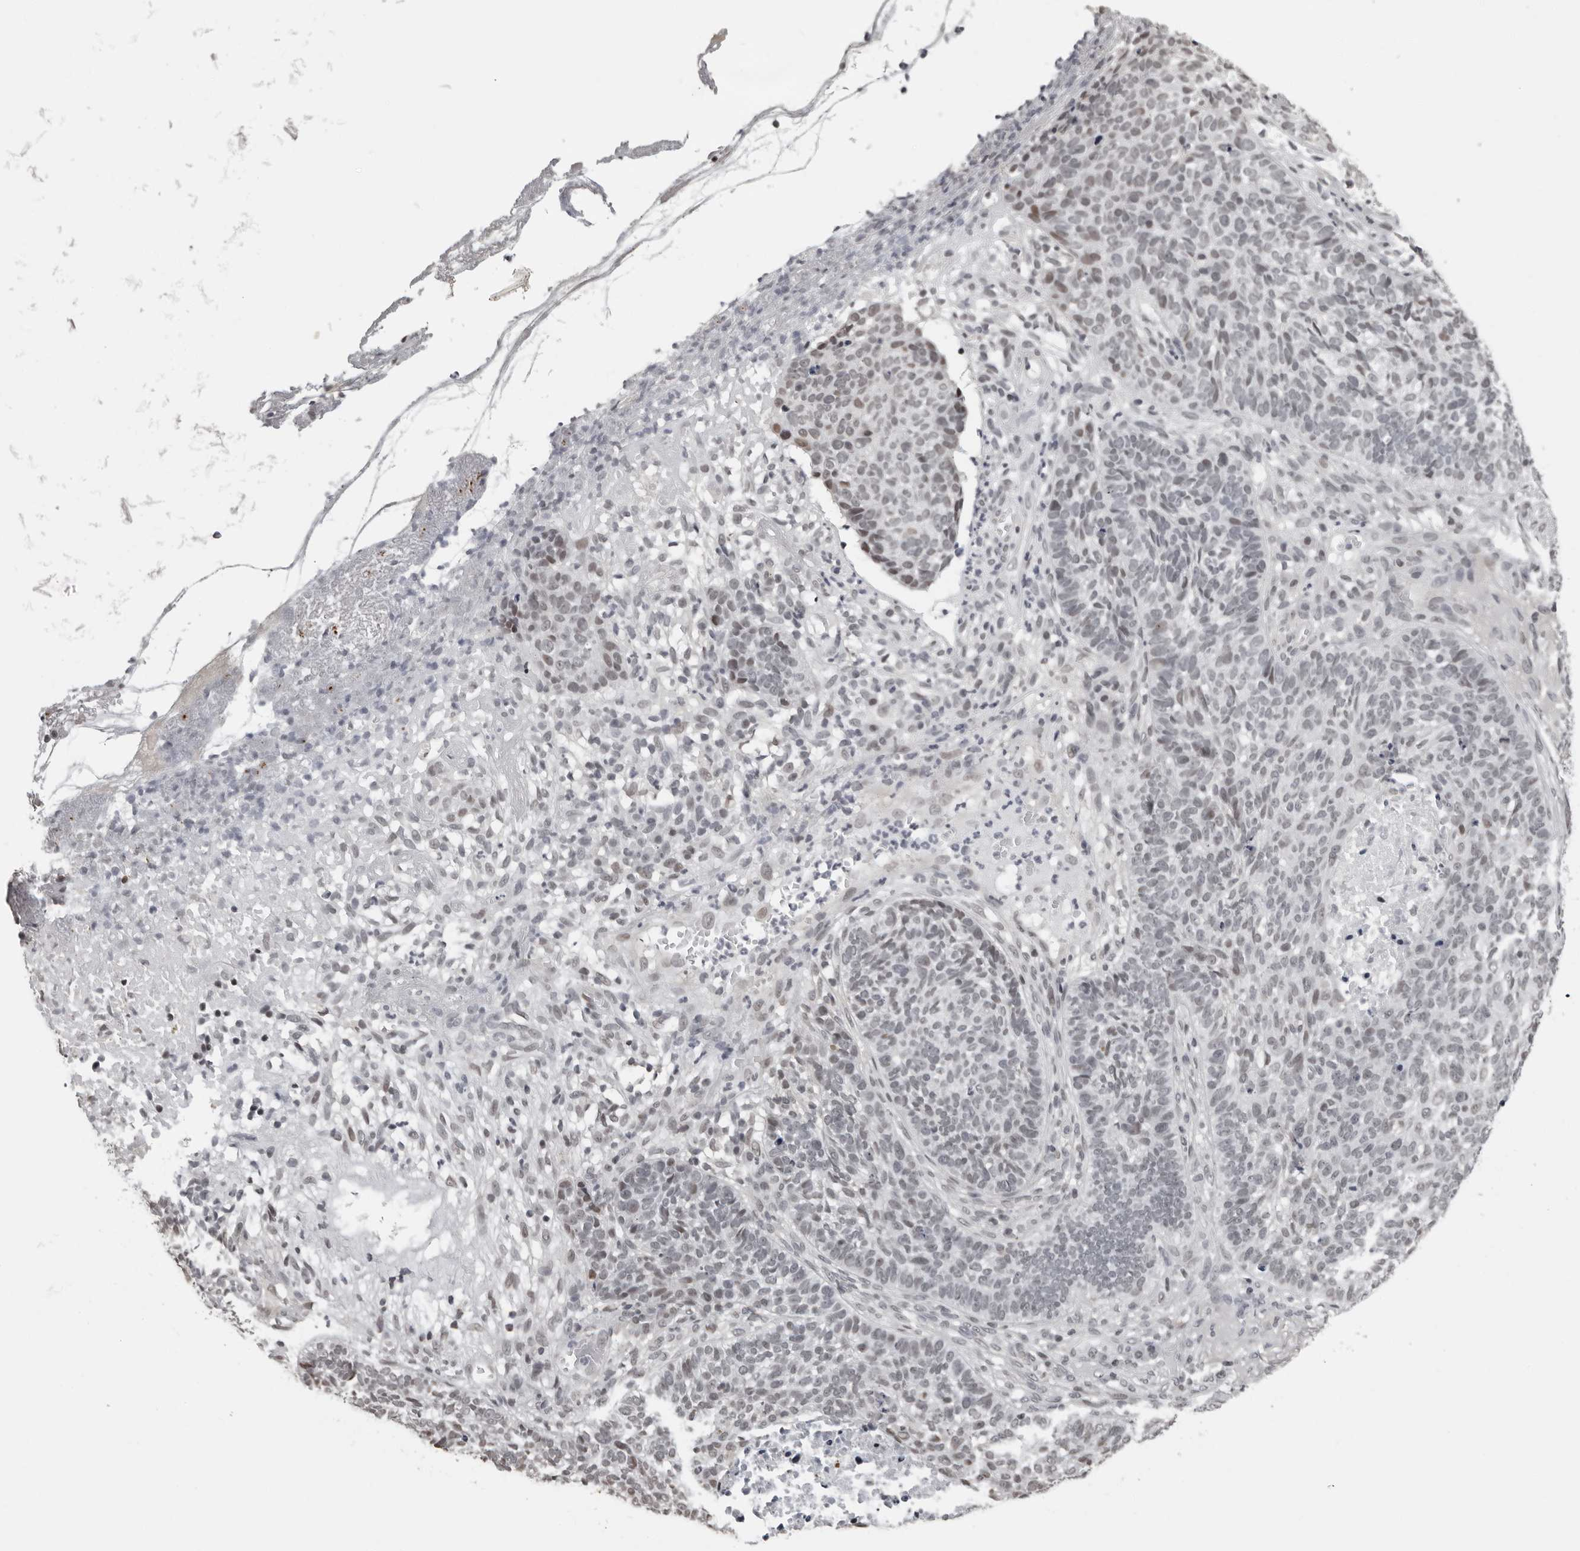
{"staining": {"intensity": "weak", "quantity": "<25%", "location": "nuclear"}, "tissue": "skin cancer", "cell_type": "Tumor cells", "image_type": "cancer", "snomed": [{"axis": "morphology", "description": "Basal cell carcinoma"}, {"axis": "topography", "description": "Skin"}], "caption": "Skin basal cell carcinoma was stained to show a protein in brown. There is no significant positivity in tumor cells.", "gene": "ORC1", "patient": {"sex": "male", "age": 85}}